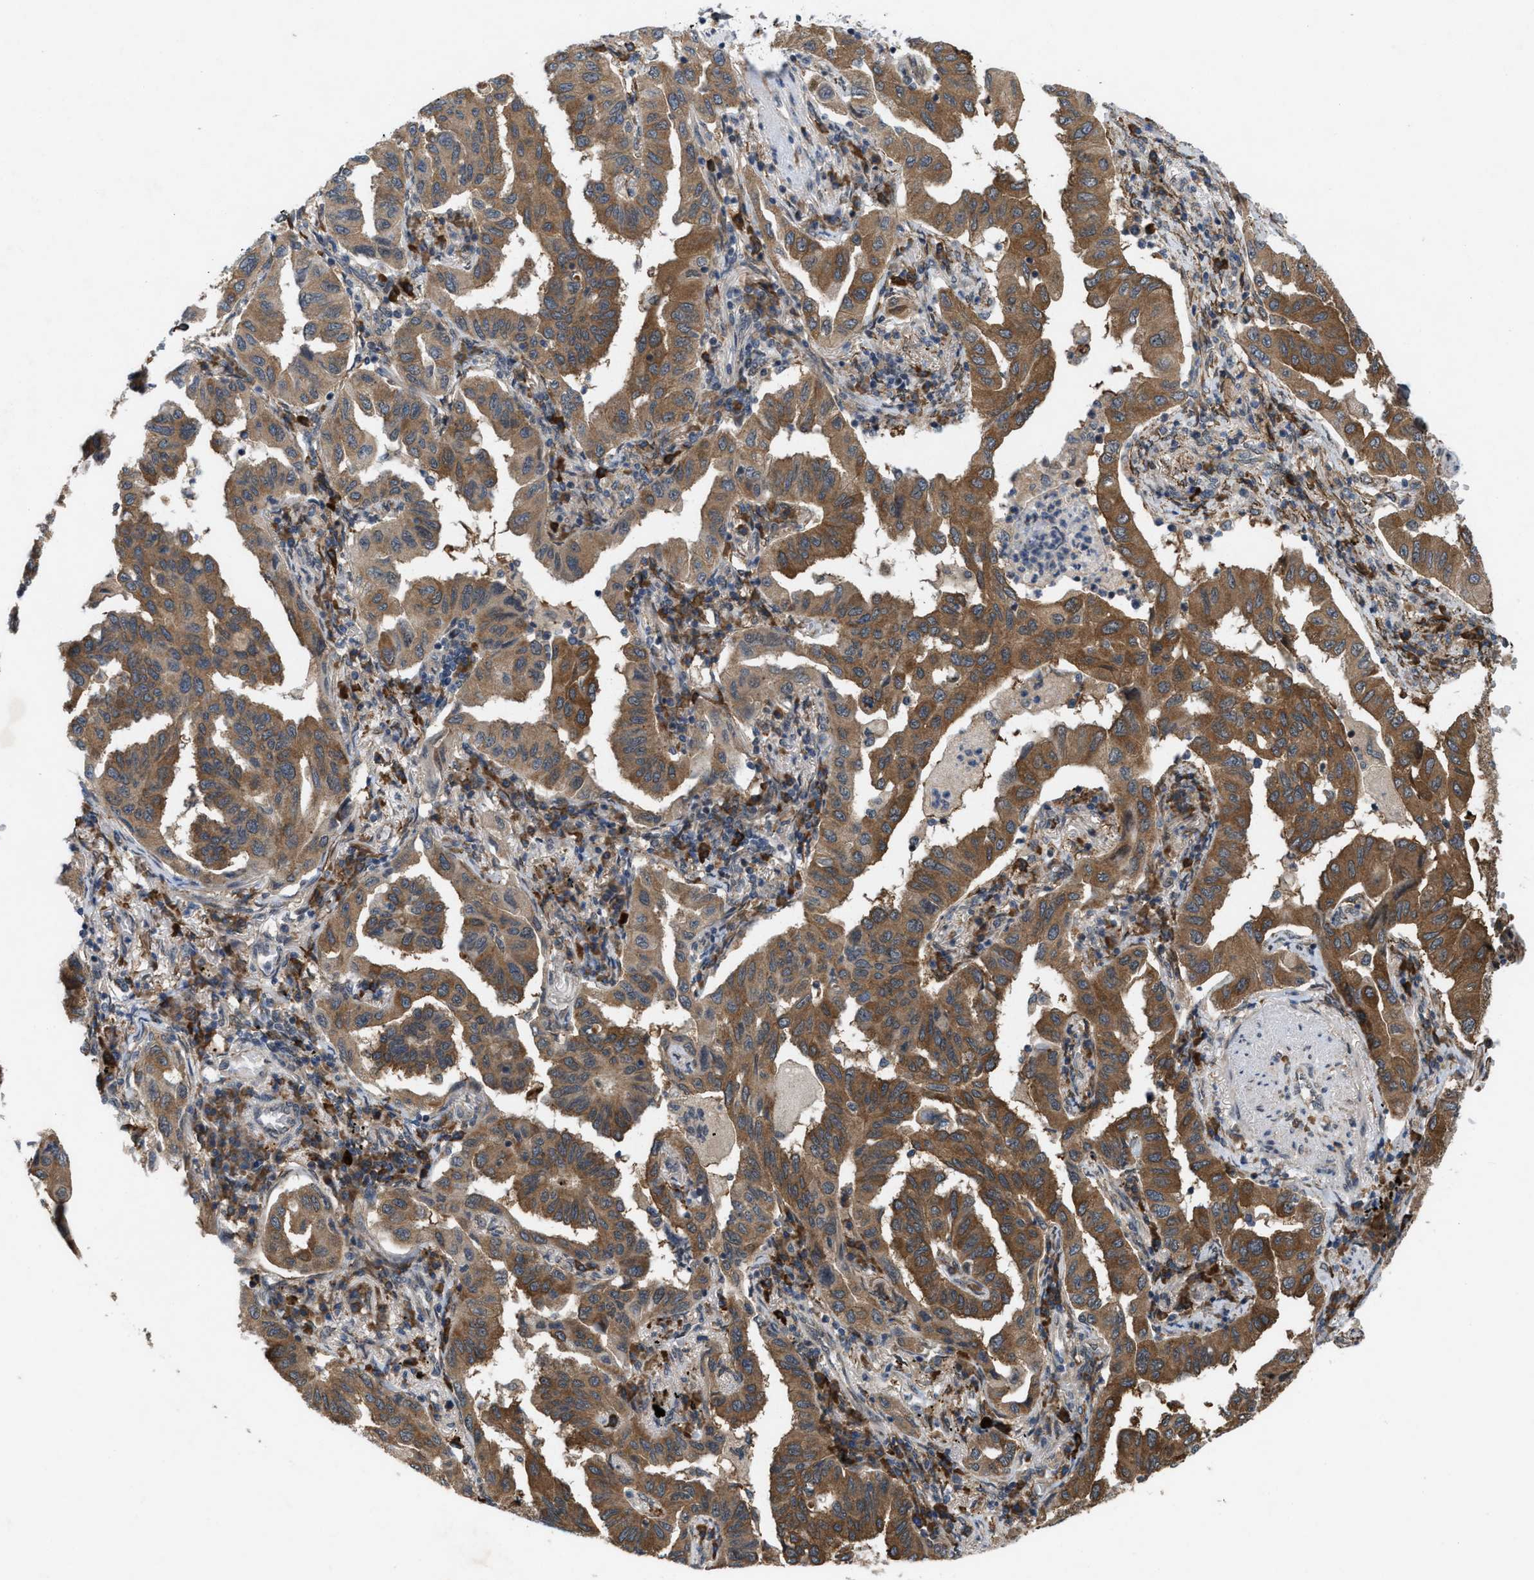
{"staining": {"intensity": "moderate", "quantity": ">75%", "location": "cytoplasmic/membranous"}, "tissue": "lung cancer", "cell_type": "Tumor cells", "image_type": "cancer", "snomed": [{"axis": "morphology", "description": "Adenocarcinoma, NOS"}, {"axis": "topography", "description": "Lung"}], "caption": "Lung adenocarcinoma was stained to show a protein in brown. There is medium levels of moderate cytoplasmic/membranous expression in about >75% of tumor cells.", "gene": "MFSD6", "patient": {"sex": "female", "age": 65}}